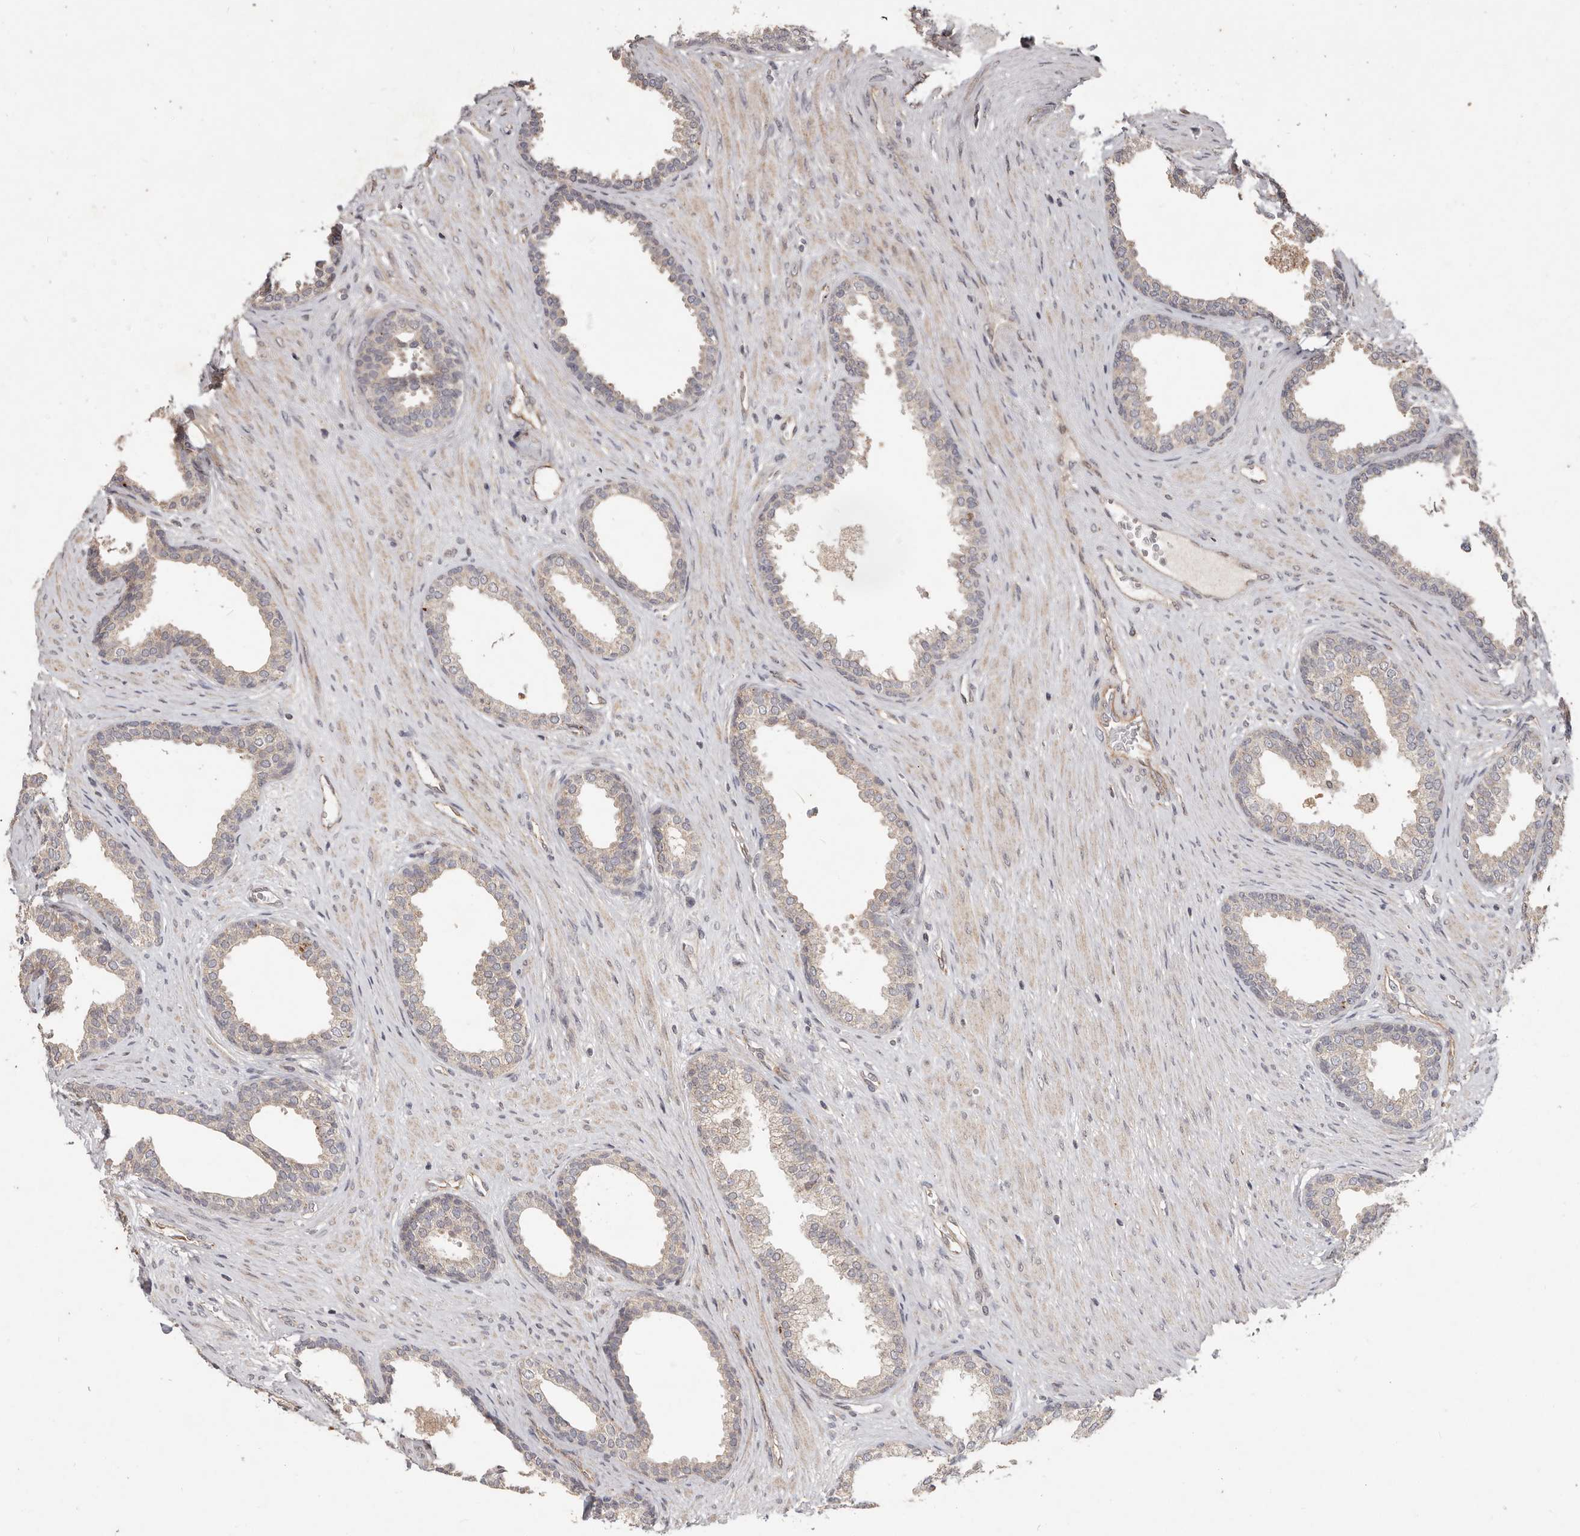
{"staining": {"intensity": "moderate", "quantity": "<25%", "location": "cytoplasmic/membranous"}, "tissue": "prostate", "cell_type": "Glandular cells", "image_type": "normal", "snomed": [{"axis": "morphology", "description": "Normal tissue, NOS"}, {"axis": "topography", "description": "Prostate"}], "caption": "Immunohistochemical staining of unremarkable prostate reveals low levels of moderate cytoplasmic/membranous expression in approximately <25% of glandular cells. (IHC, brightfield microscopy, high magnification).", "gene": "PLOD2", "patient": {"sex": "male", "age": 76}}